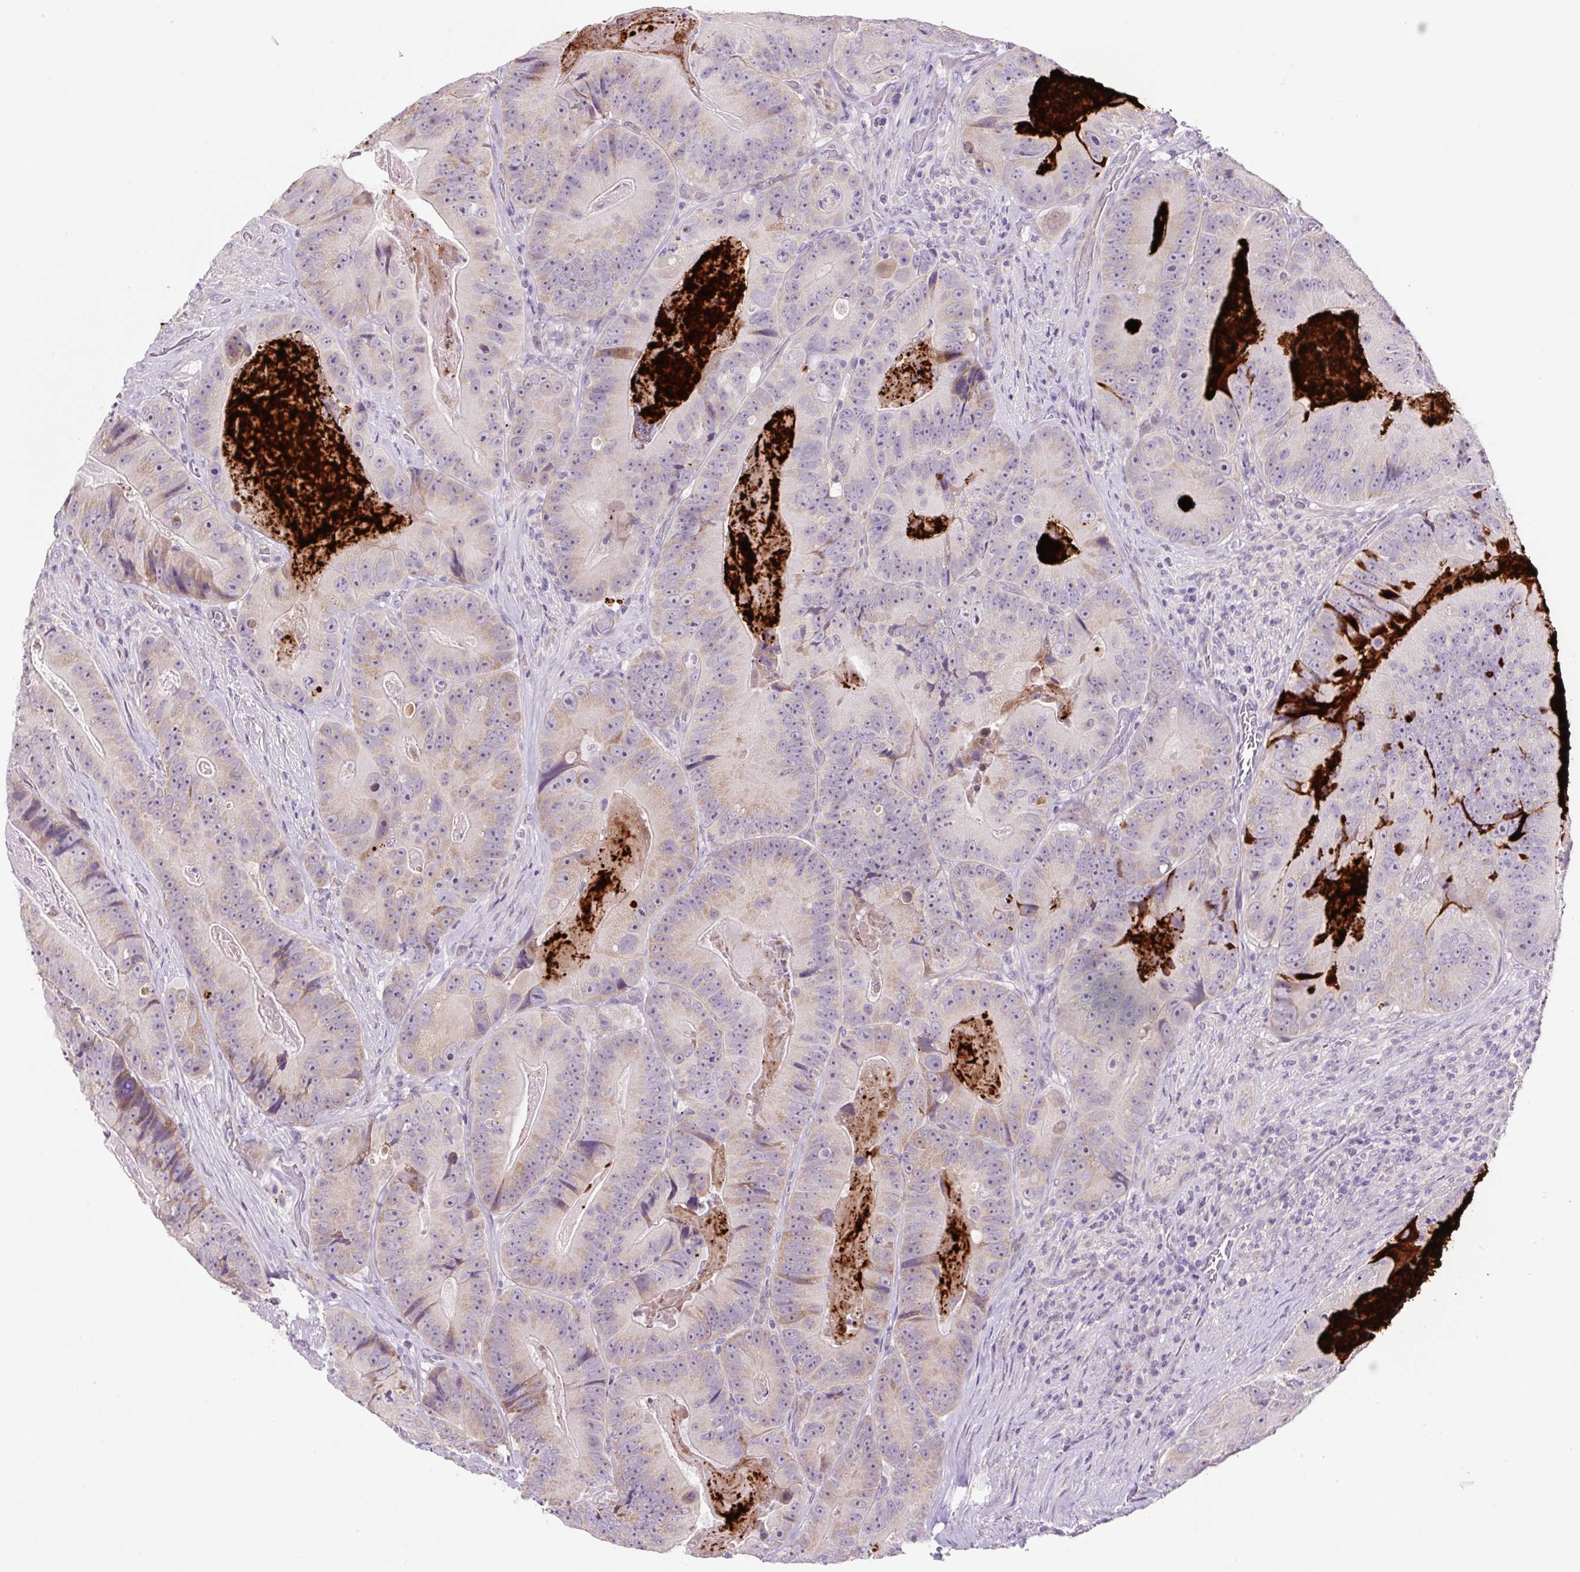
{"staining": {"intensity": "weak", "quantity": "<25%", "location": "cytoplasmic/membranous"}, "tissue": "colorectal cancer", "cell_type": "Tumor cells", "image_type": "cancer", "snomed": [{"axis": "morphology", "description": "Adenocarcinoma, NOS"}, {"axis": "topography", "description": "Colon"}], "caption": "Human colorectal cancer stained for a protein using immunohistochemistry shows no staining in tumor cells.", "gene": "OGDHL", "patient": {"sex": "female", "age": 86}}